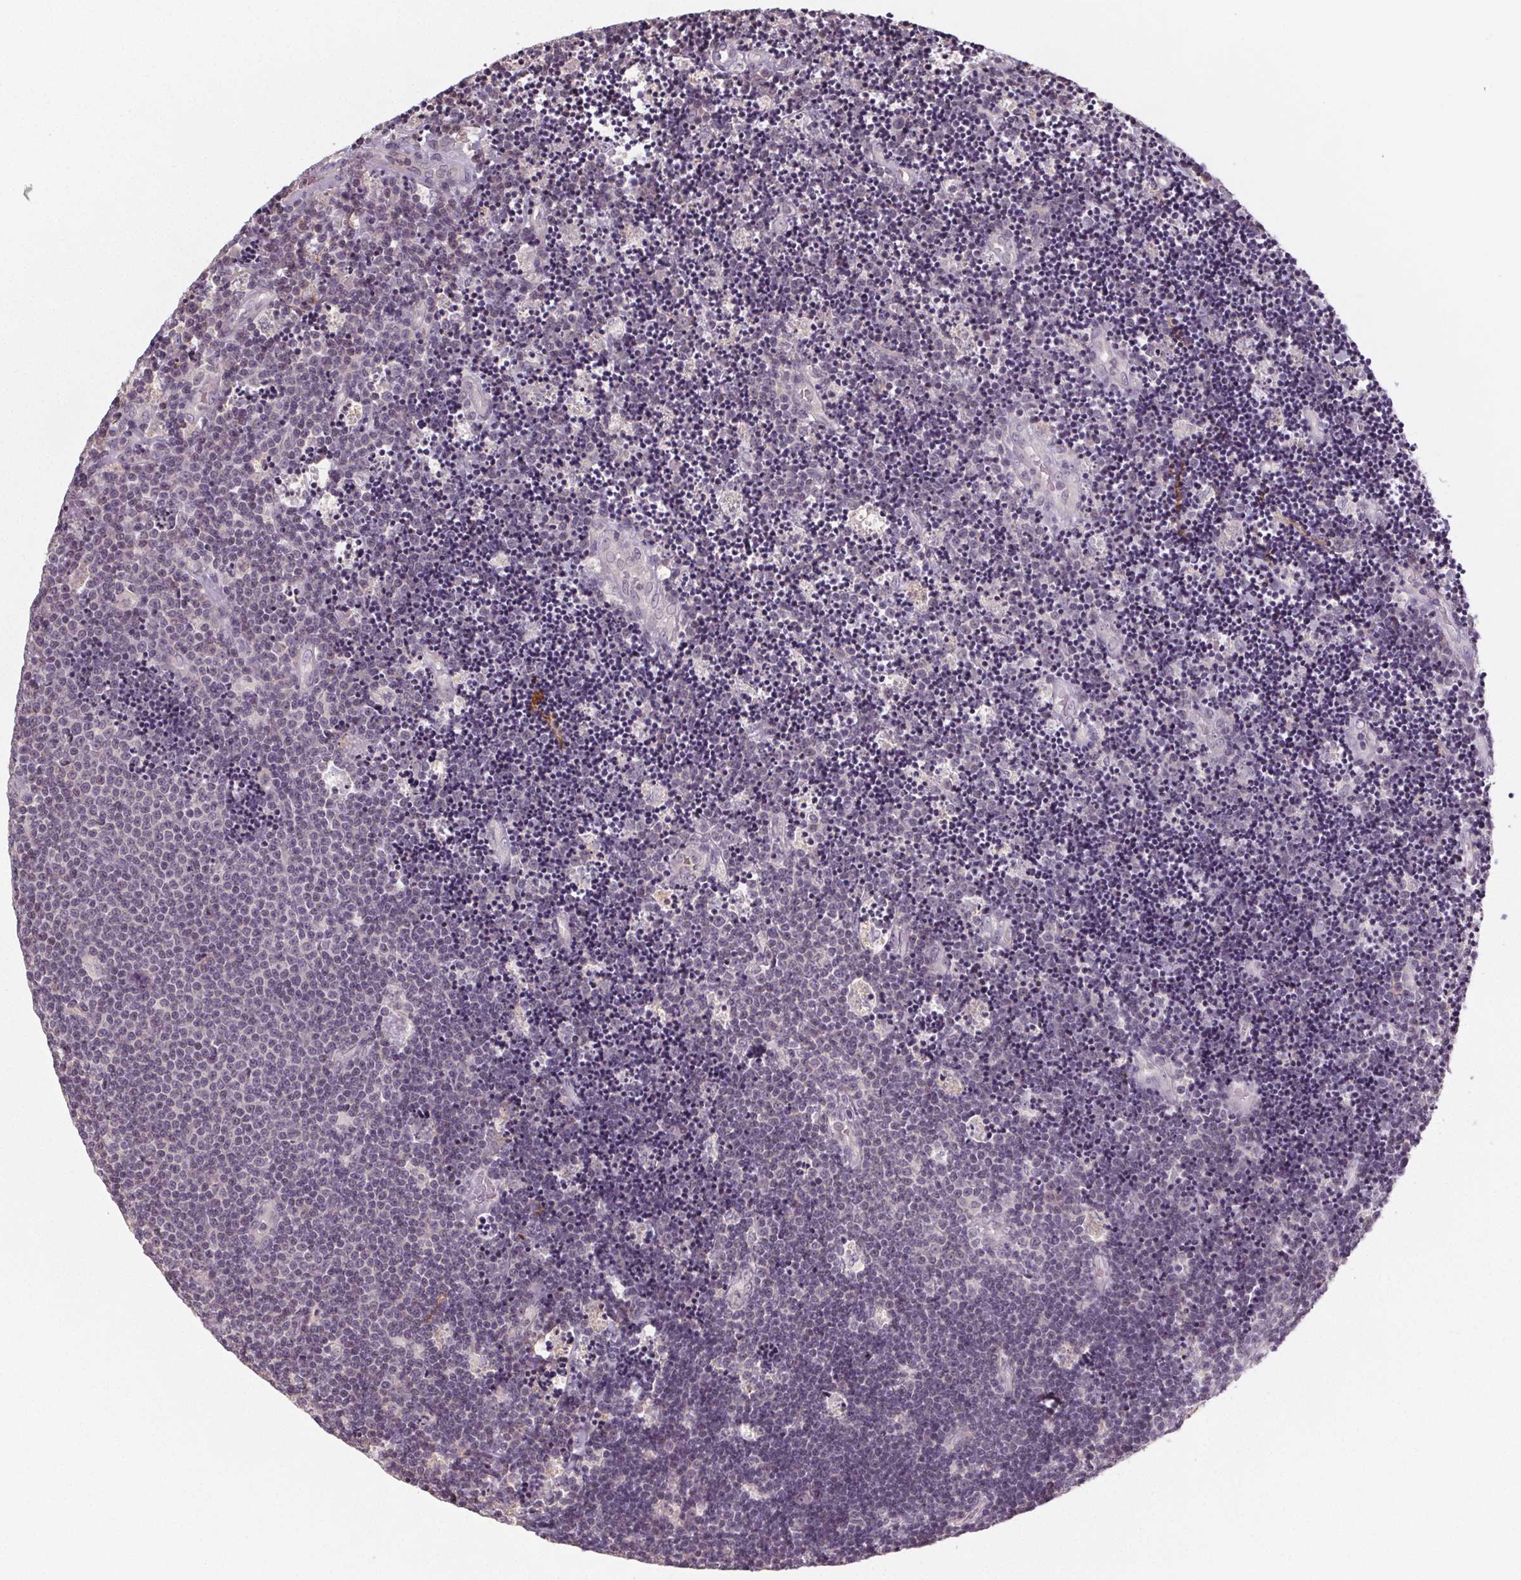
{"staining": {"intensity": "negative", "quantity": "none", "location": "none"}, "tissue": "lymphoma", "cell_type": "Tumor cells", "image_type": "cancer", "snomed": [{"axis": "morphology", "description": "Malignant lymphoma, non-Hodgkin's type, Low grade"}, {"axis": "topography", "description": "Brain"}], "caption": "Human malignant lymphoma, non-Hodgkin's type (low-grade) stained for a protein using immunohistochemistry (IHC) demonstrates no positivity in tumor cells.", "gene": "SLC26A2", "patient": {"sex": "female", "age": 66}}